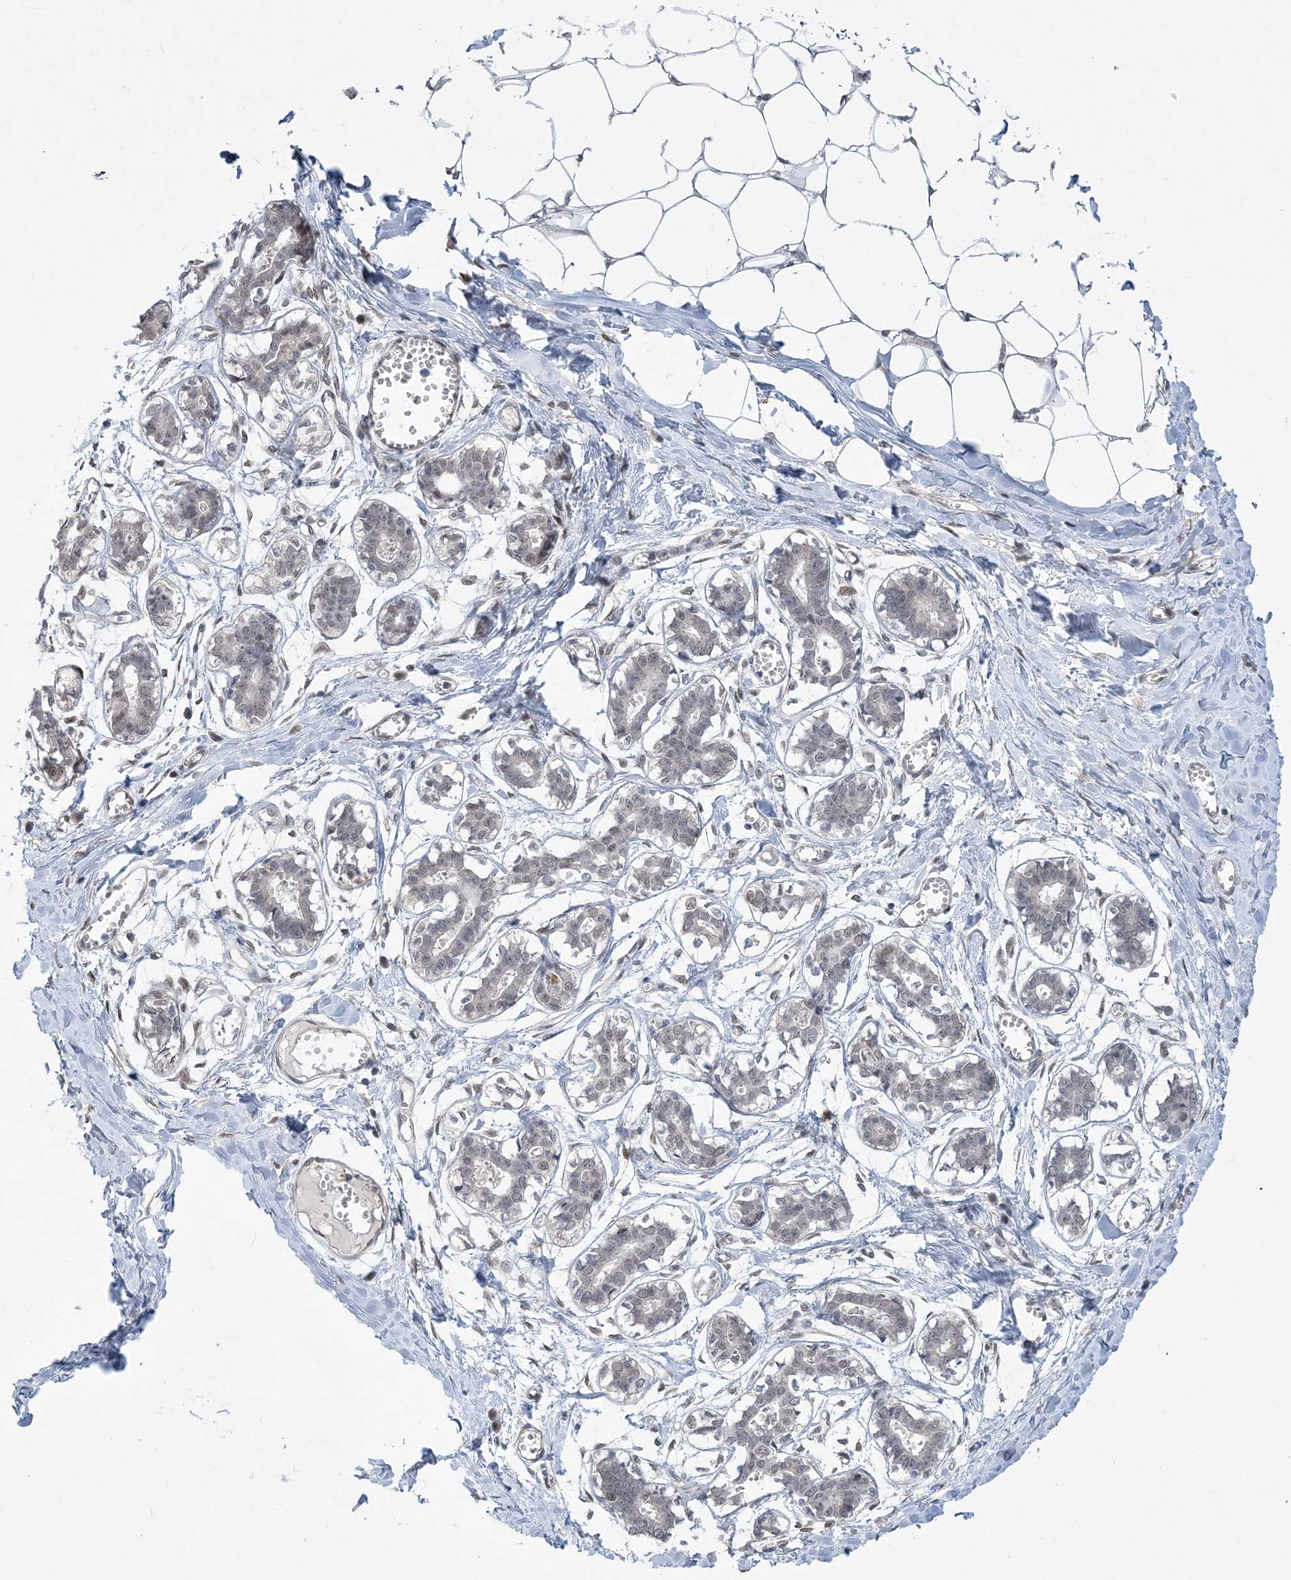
{"staining": {"intensity": "weak", "quantity": "<25%", "location": "nuclear"}, "tissue": "breast", "cell_type": "Adipocytes", "image_type": "normal", "snomed": [{"axis": "morphology", "description": "Normal tissue, NOS"}, {"axis": "topography", "description": "Breast"}], "caption": "Adipocytes show no significant positivity in normal breast. The staining is performed using DAB (3,3'-diaminobenzidine) brown chromogen with nuclei counter-stained in using hematoxylin.", "gene": "WAC", "patient": {"sex": "female", "age": 27}}